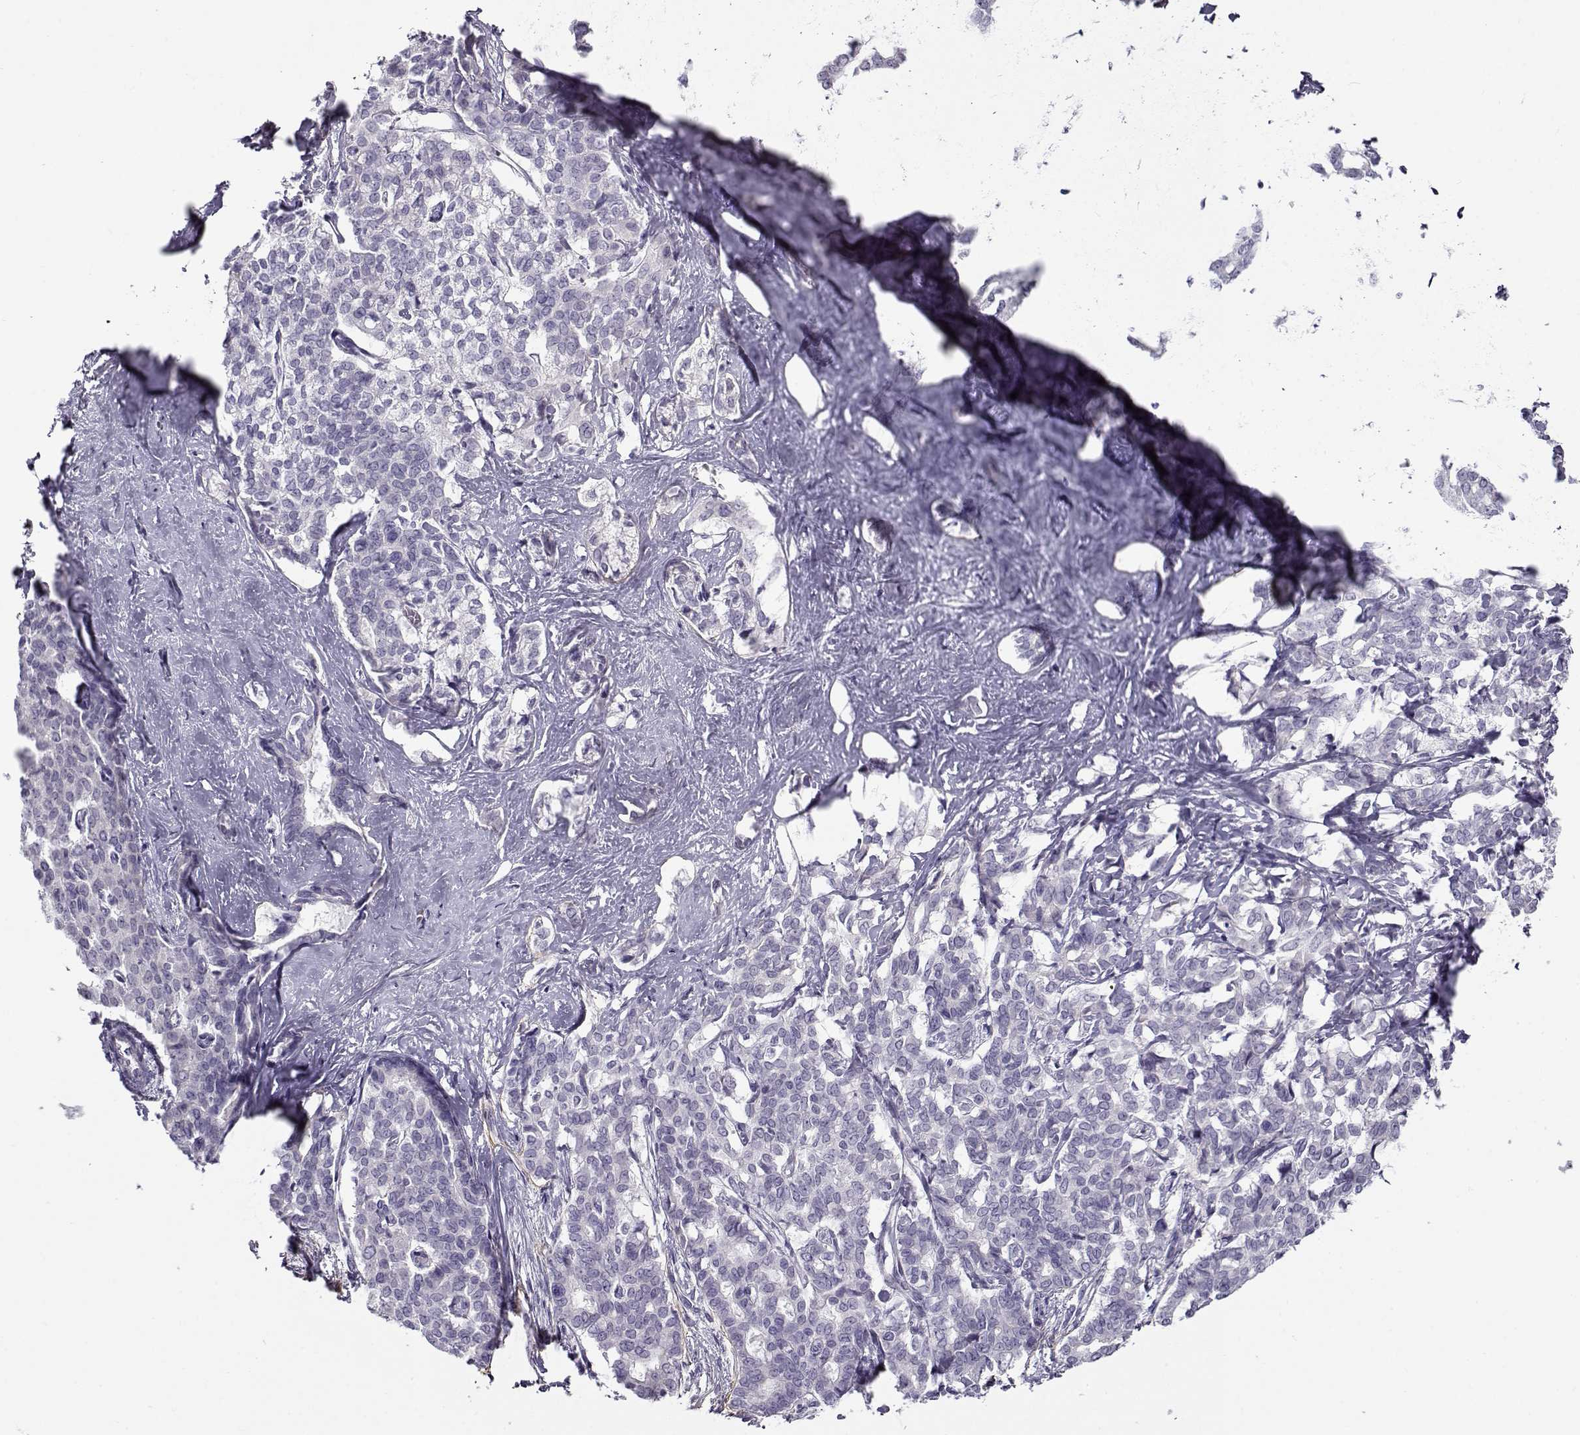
{"staining": {"intensity": "negative", "quantity": "none", "location": "none"}, "tissue": "liver cancer", "cell_type": "Tumor cells", "image_type": "cancer", "snomed": [{"axis": "morphology", "description": "Cholangiocarcinoma"}, {"axis": "topography", "description": "Liver"}], "caption": "There is no significant expression in tumor cells of liver cancer (cholangiocarcinoma).", "gene": "GTSF1L", "patient": {"sex": "female", "age": 47}}